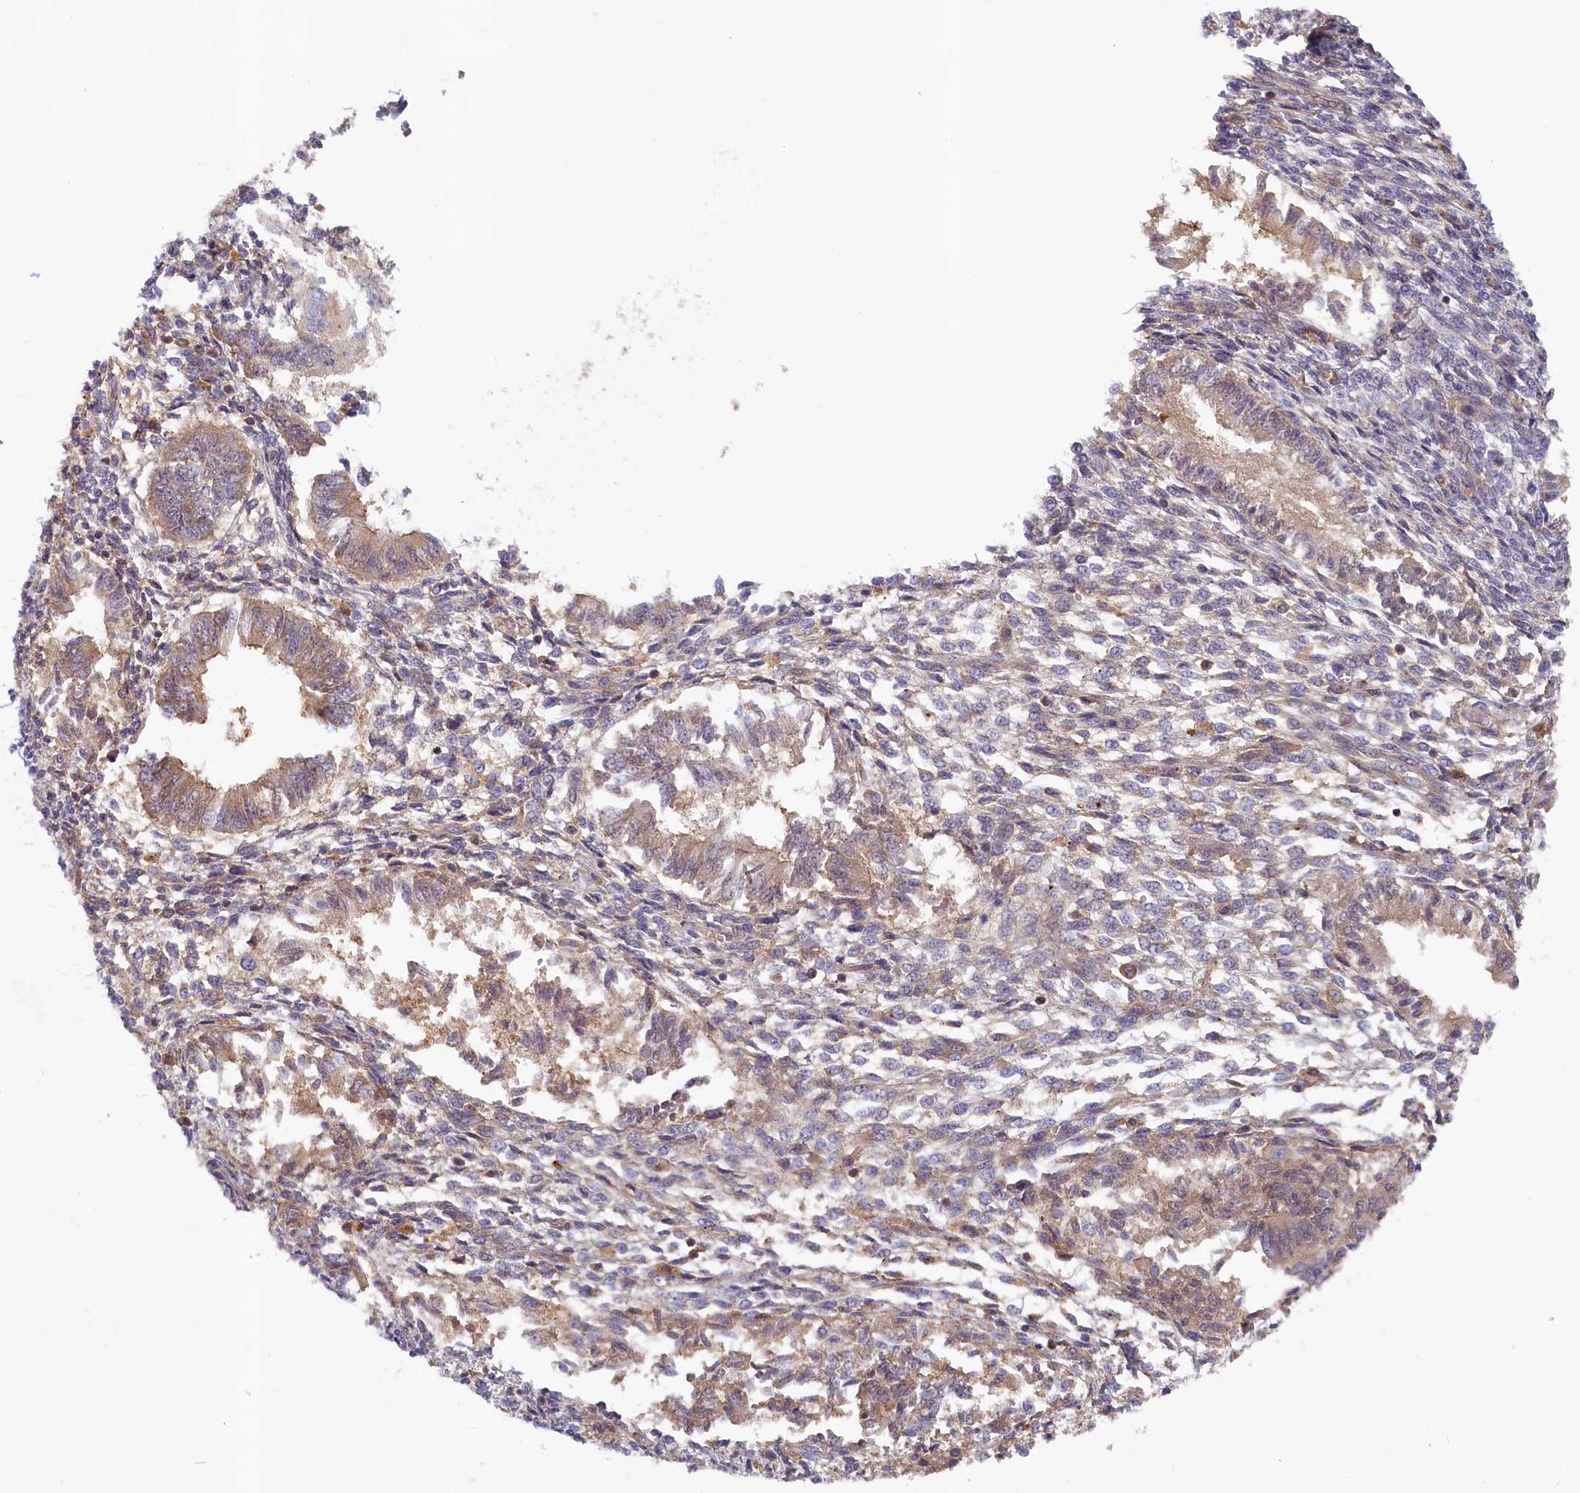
{"staining": {"intensity": "weak", "quantity": "<25%", "location": "cytoplasmic/membranous"}, "tissue": "endometrium", "cell_type": "Cells in endometrial stroma", "image_type": "normal", "snomed": [{"axis": "morphology", "description": "Normal tissue, NOS"}, {"axis": "topography", "description": "Uterus"}, {"axis": "topography", "description": "Endometrium"}], "caption": "The IHC histopathology image has no significant expression in cells in endometrial stroma of endometrium. (DAB (3,3'-diaminobenzidine) immunohistochemistry (IHC), high magnification).", "gene": "STX16", "patient": {"sex": "female", "age": 48}}